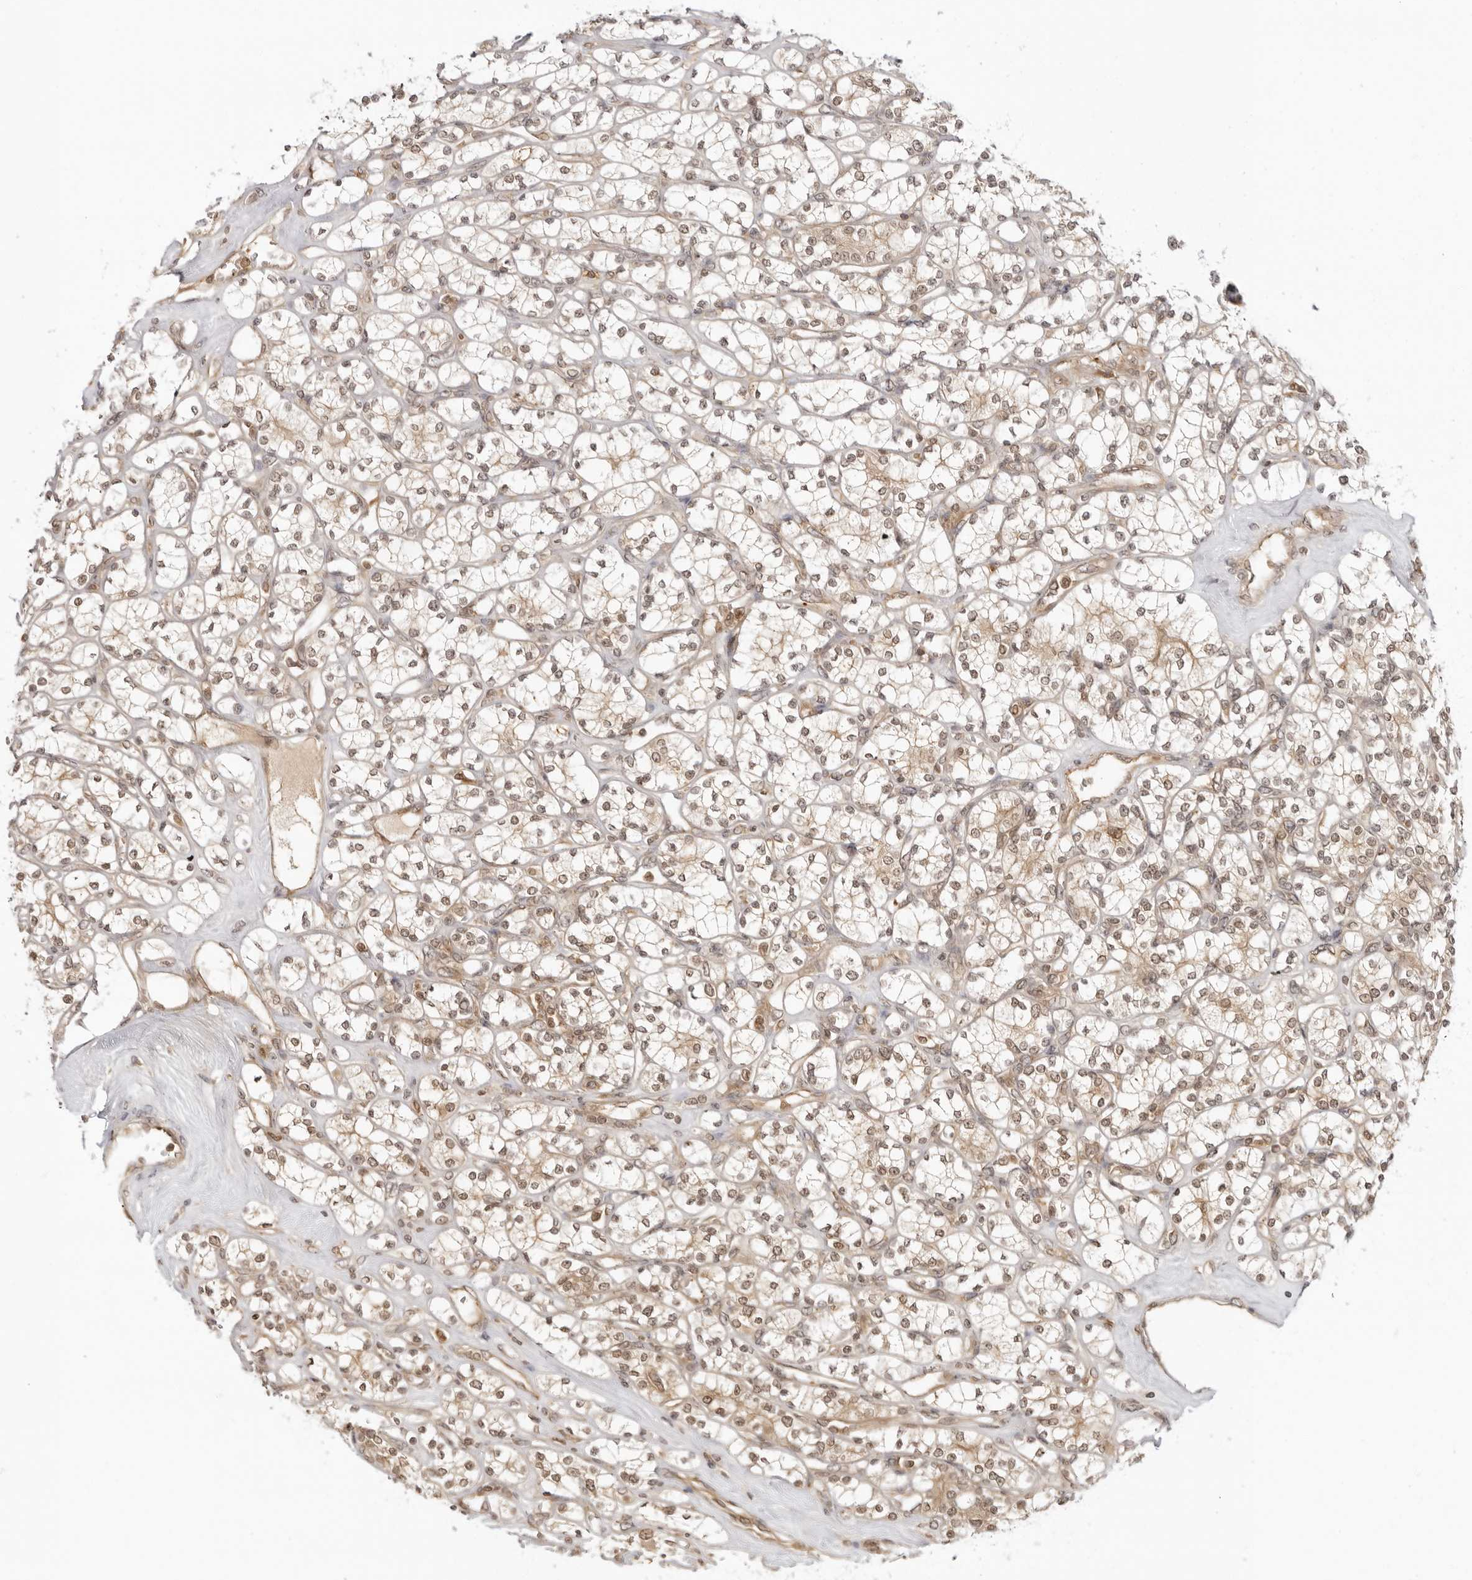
{"staining": {"intensity": "weak", "quantity": ">75%", "location": "cytoplasmic/membranous,nuclear"}, "tissue": "renal cancer", "cell_type": "Tumor cells", "image_type": "cancer", "snomed": [{"axis": "morphology", "description": "Adenocarcinoma, NOS"}, {"axis": "topography", "description": "Kidney"}], "caption": "Immunohistochemical staining of human renal cancer displays low levels of weak cytoplasmic/membranous and nuclear protein staining in about >75% of tumor cells.", "gene": "PRRC2C", "patient": {"sex": "male", "age": 77}}